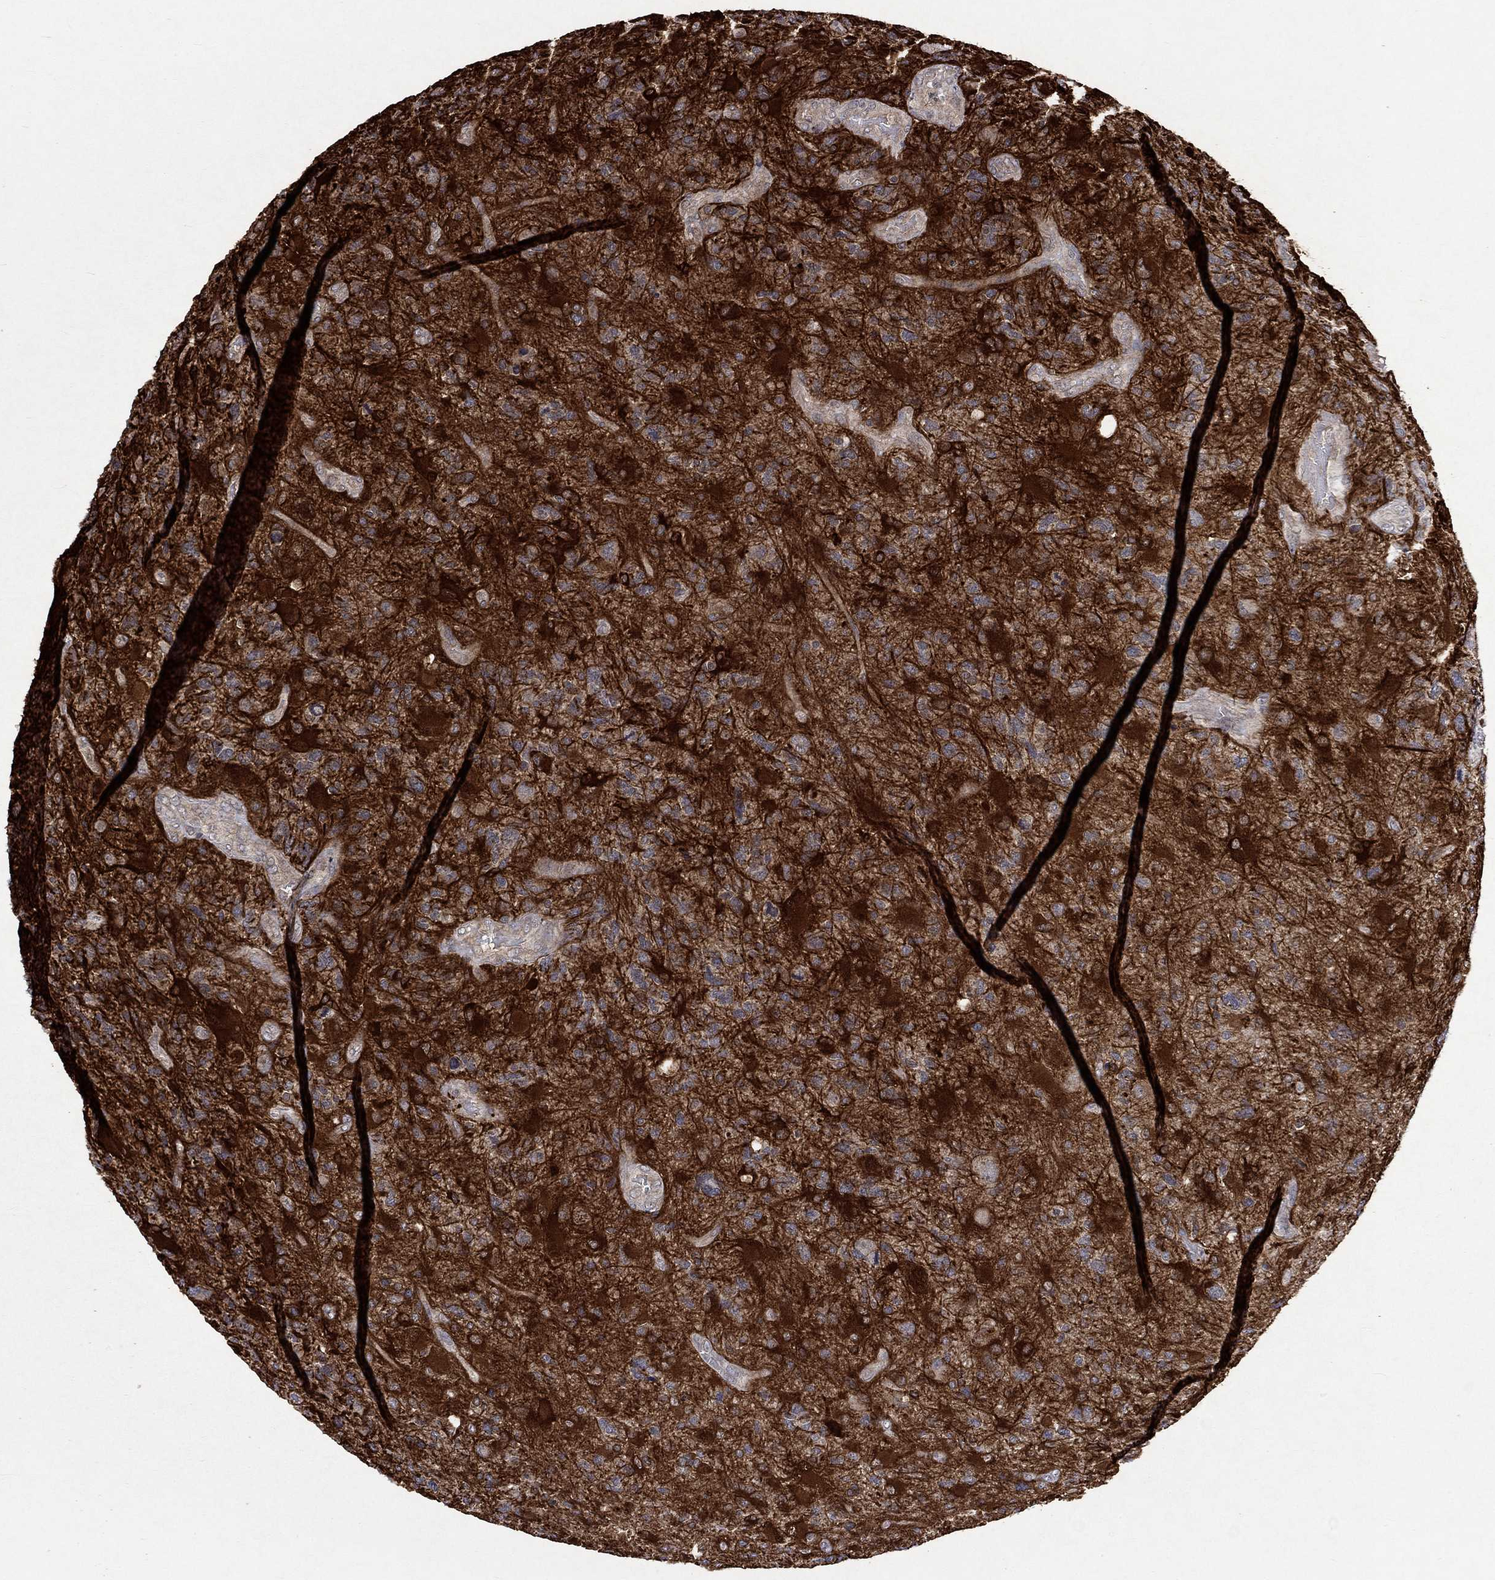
{"staining": {"intensity": "strong", "quantity": "25%-75%", "location": "cytoplasmic/membranous"}, "tissue": "glioma", "cell_type": "Tumor cells", "image_type": "cancer", "snomed": [{"axis": "morphology", "description": "Glioma, malignant, High grade"}, {"axis": "topography", "description": "Cerebral cortex"}], "caption": "Protein expression analysis of glioma shows strong cytoplasmic/membranous expression in about 25%-75% of tumor cells. The staining was performed using DAB, with brown indicating positive protein expression. Nuclei are stained blue with hematoxylin.", "gene": "CRYAB", "patient": {"sex": "male", "age": 70}}